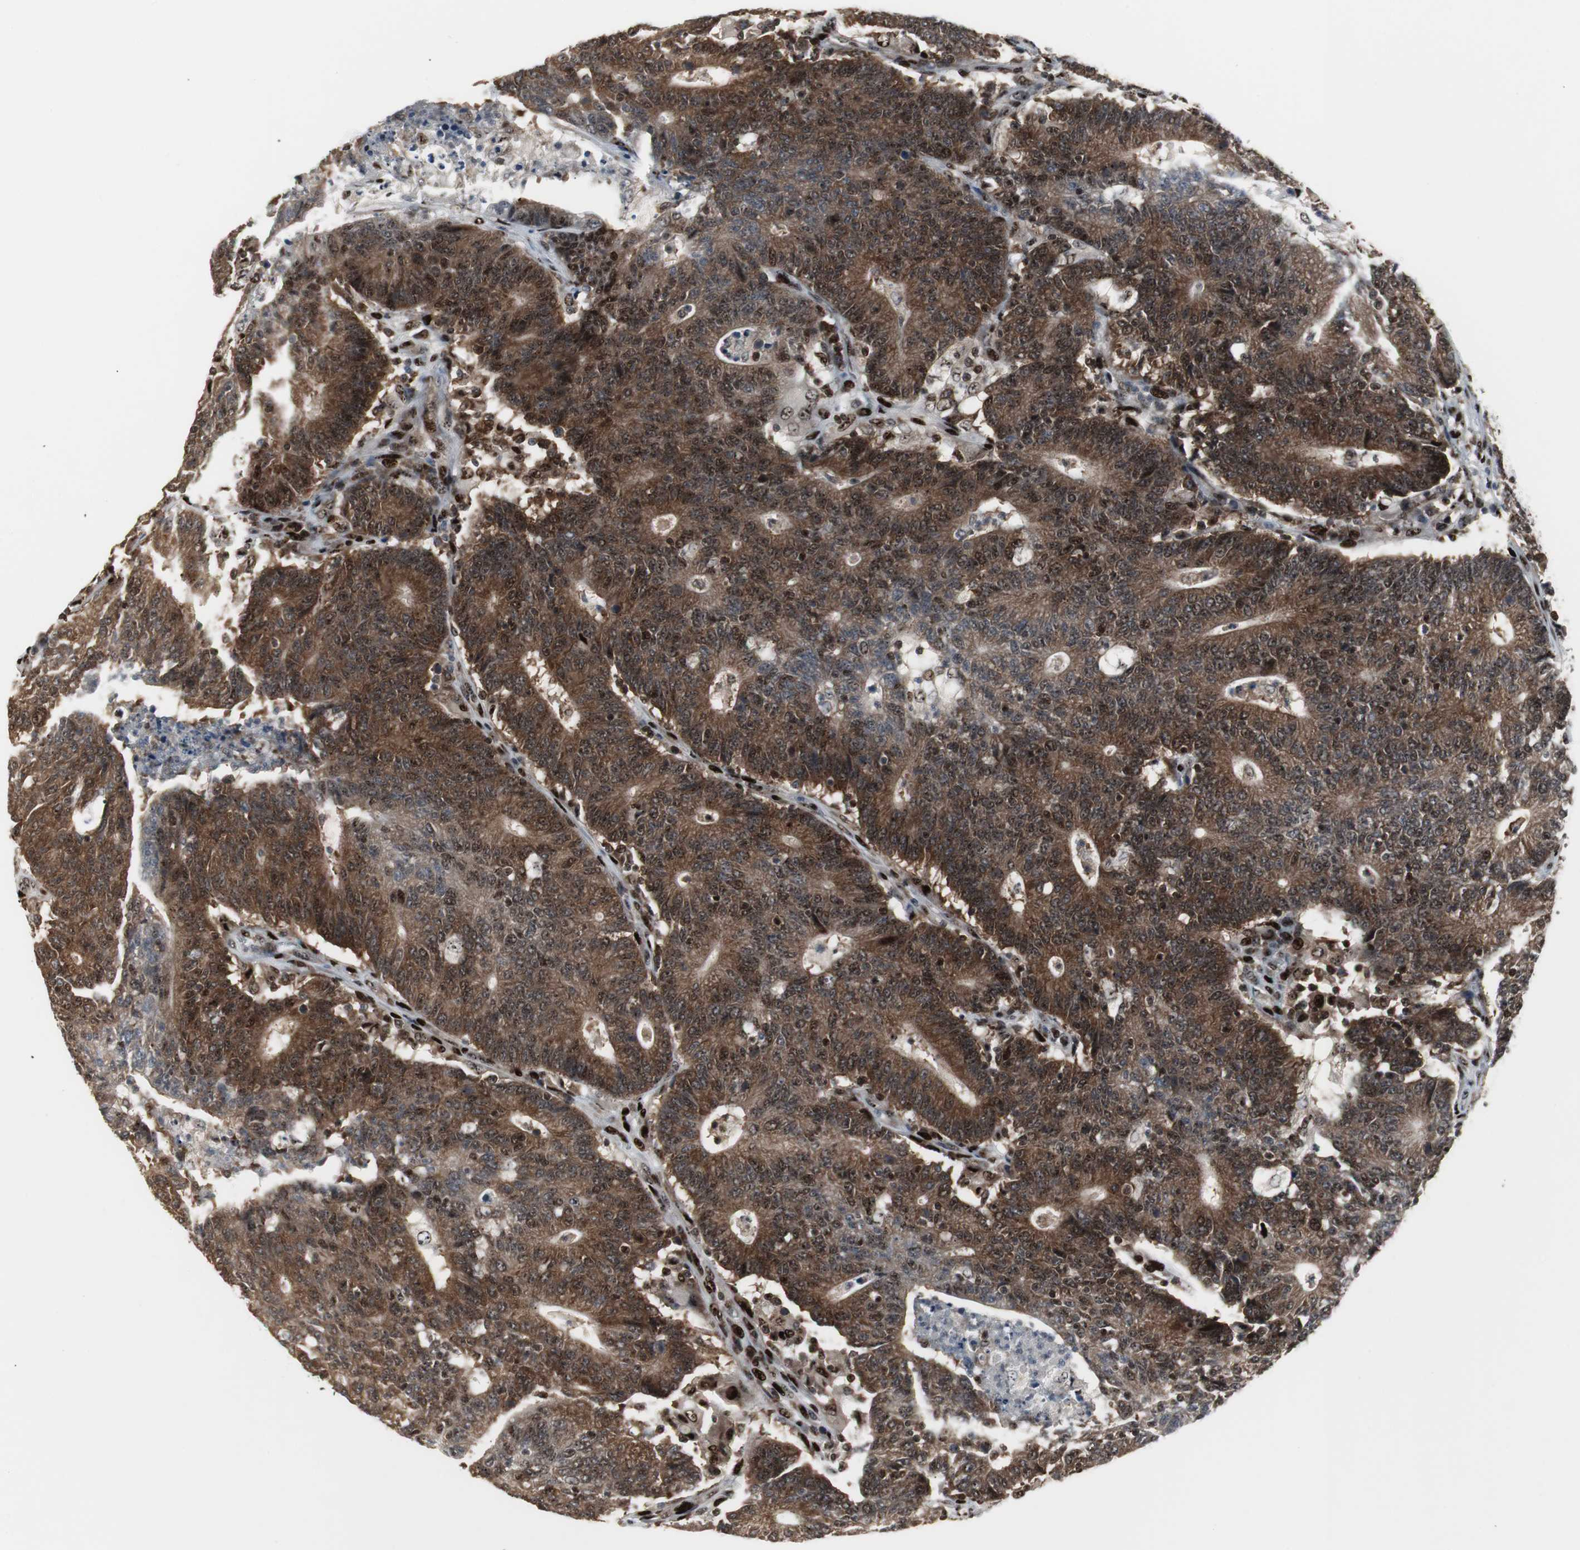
{"staining": {"intensity": "moderate", "quantity": ">75%", "location": "cytoplasmic/membranous,nuclear"}, "tissue": "colorectal cancer", "cell_type": "Tumor cells", "image_type": "cancer", "snomed": [{"axis": "morphology", "description": "Normal tissue, NOS"}, {"axis": "morphology", "description": "Adenocarcinoma, NOS"}, {"axis": "topography", "description": "Colon"}], "caption": "Colorectal cancer was stained to show a protein in brown. There is medium levels of moderate cytoplasmic/membranous and nuclear positivity in approximately >75% of tumor cells.", "gene": "GRK2", "patient": {"sex": "female", "age": 75}}